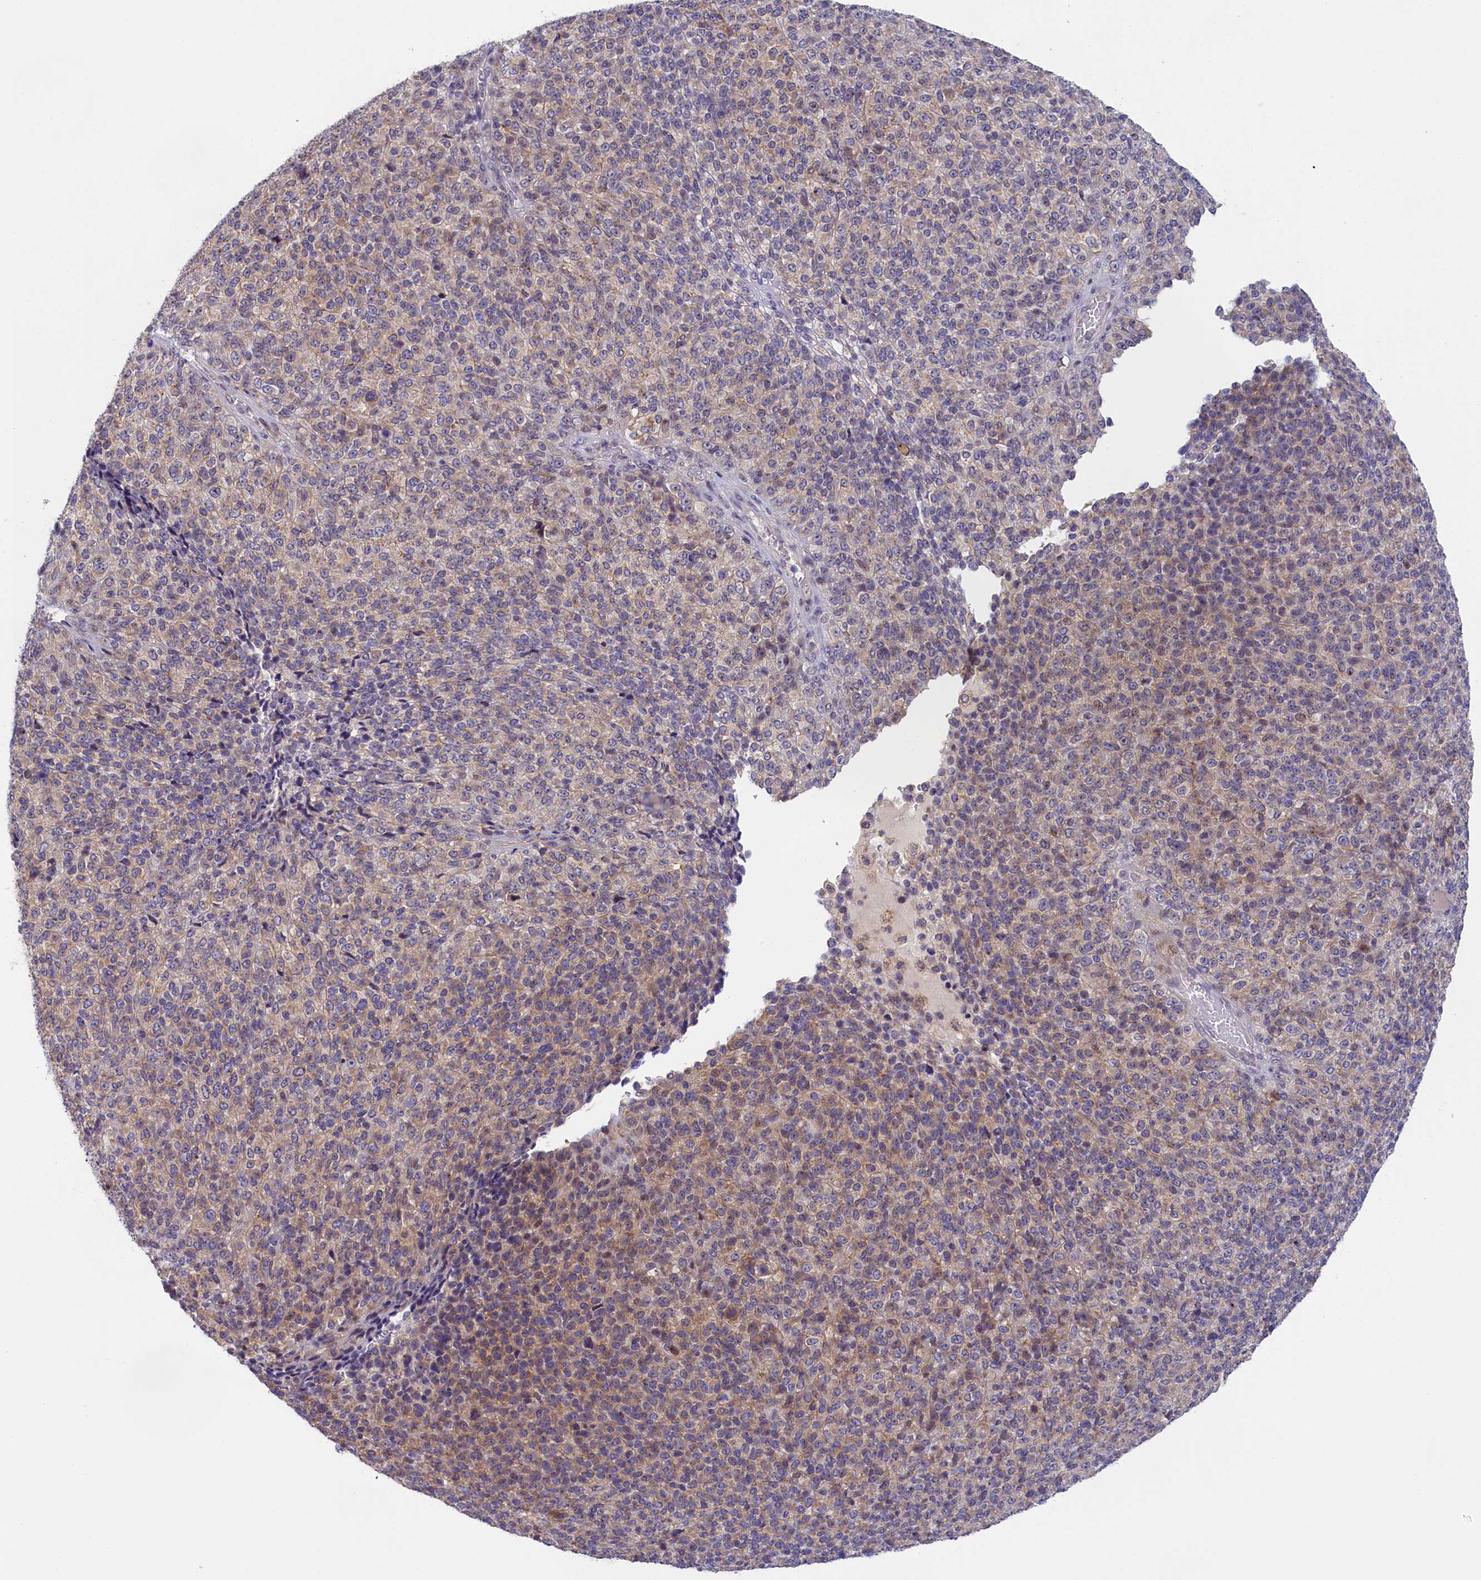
{"staining": {"intensity": "weak", "quantity": "<25%", "location": "cytoplasmic/membranous"}, "tissue": "melanoma", "cell_type": "Tumor cells", "image_type": "cancer", "snomed": [{"axis": "morphology", "description": "Malignant melanoma, Metastatic site"}, {"axis": "topography", "description": "Brain"}], "caption": "Histopathology image shows no significant protein staining in tumor cells of malignant melanoma (metastatic site).", "gene": "CCL23", "patient": {"sex": "female", "age": 56}}